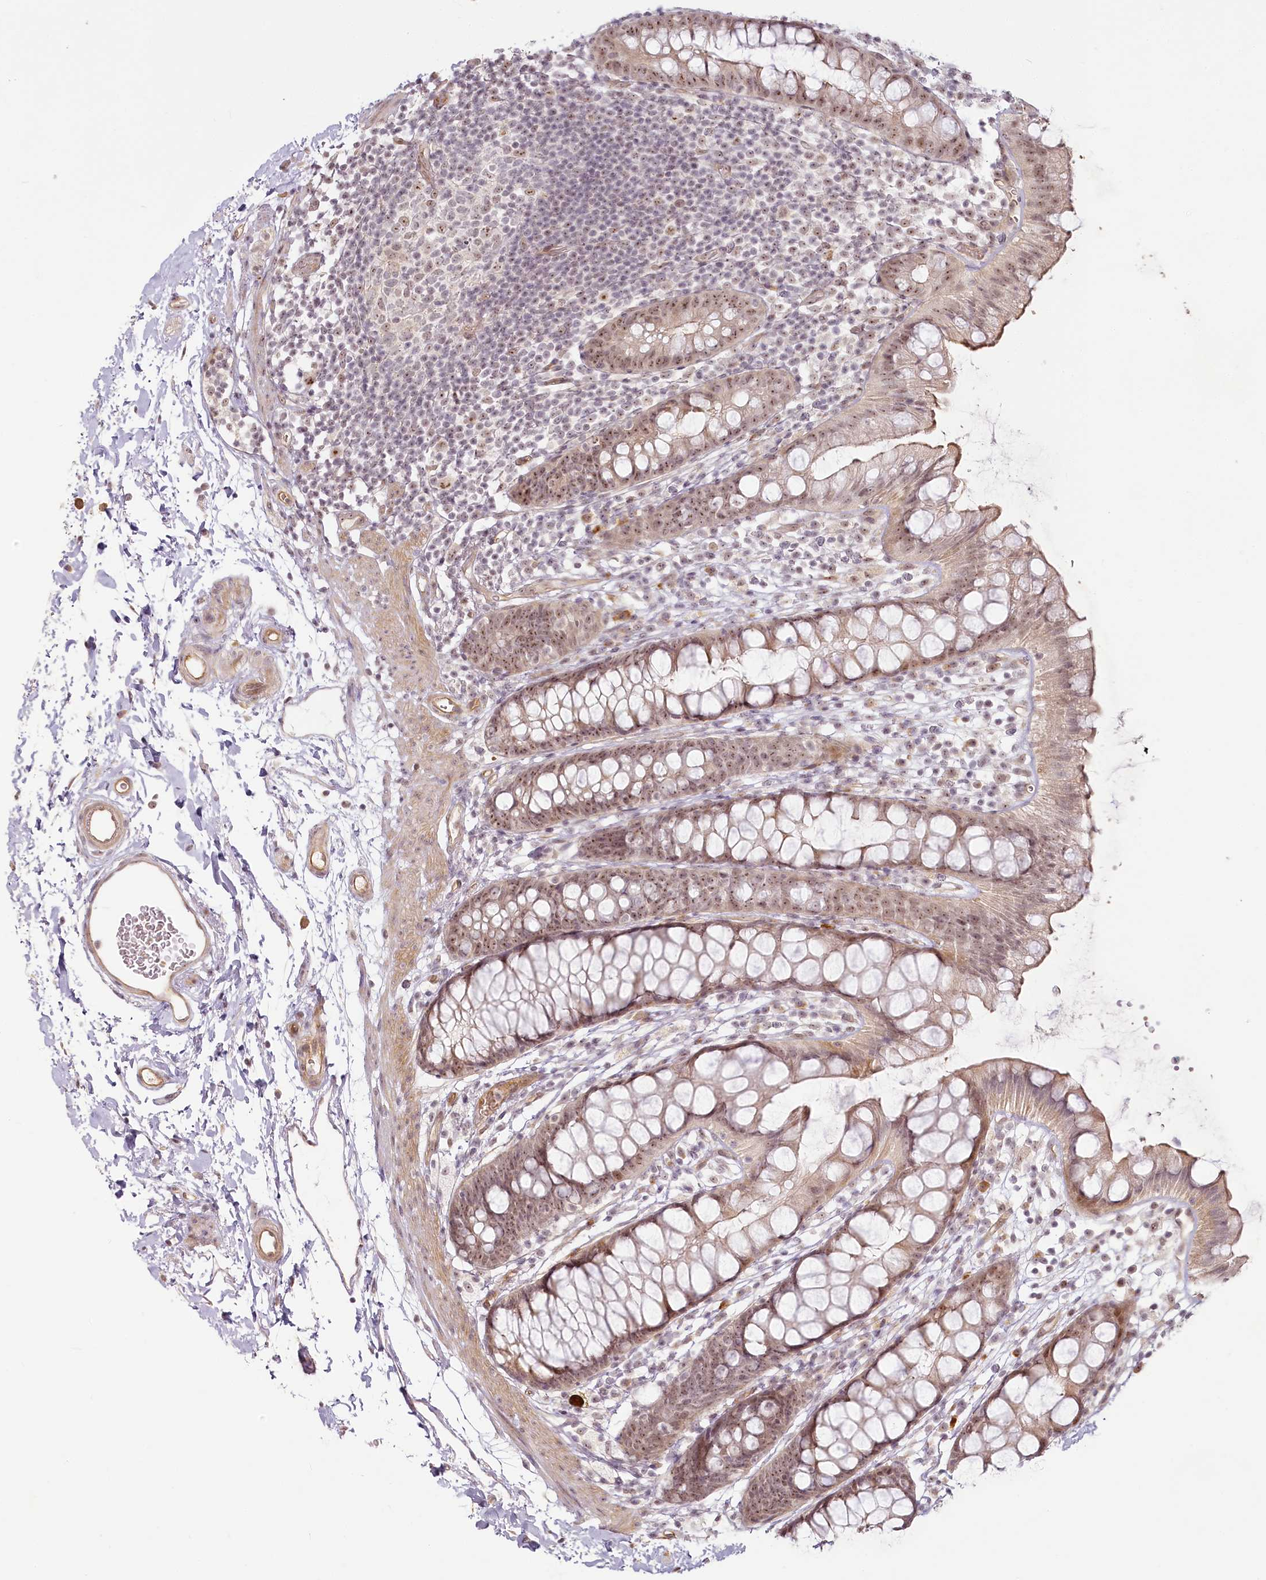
{"staining": {"intensity": "moderate", "quantity": ">75%", "location": "cytoplasmic/membranous,nuclear"}, "tissue": "rectum", "cell_type": "Glandular cells", "image_type": "normal", "snomed": [{"axis": "morphology", "description": "Normal tissue, NOS"}, {"axis": "topography", "description": "Rectum"}], "caption": "Unremarkable rectum was stained to show a protein in brown. There is medium levels of moderate cytoplasmic/membranous,nuclear staining in about >75% of glandular cells.", "gene": "EXOSC7", "patient": {"sex": "female", "age": 65}}